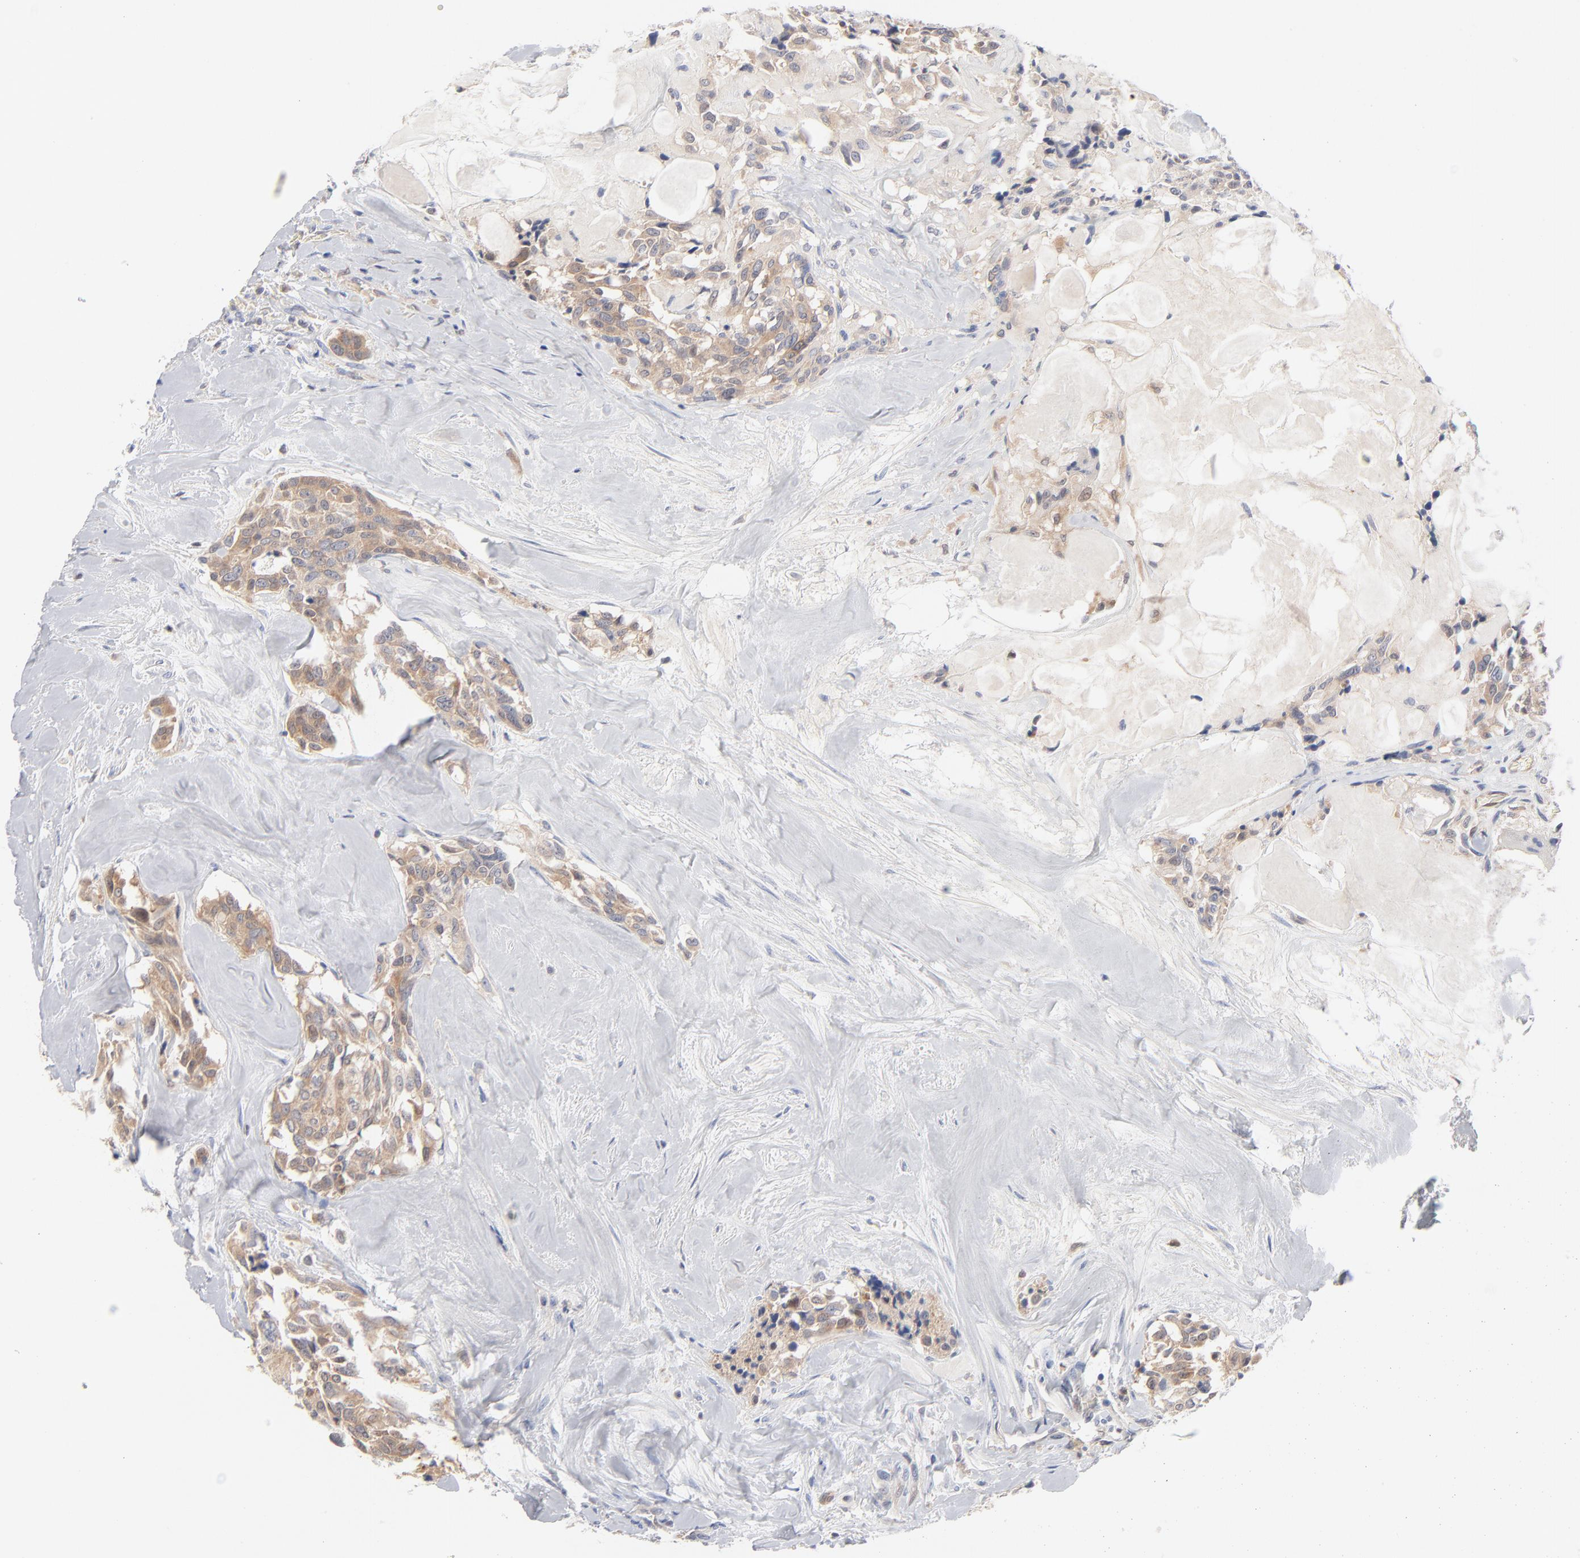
{"staining": {"intensity": "weak", "quantity": ">75%", "location": "cytoplasmic/membranous"}, "tissue": "thyroid cancer", "cell_type": "Tumor cells", "image_type": "cancer", "snomed": [{"axis": "morphology", "description": "Carcinoma, NOS"}, {"axis": "morphology", "description": "Carcinoid, malignant, NOS"}, {"axis": "topography", "description": "Thyroid gland"}], "caption": "The immunohistochemical stain labels weak cytoplasmic/membranous expression in tumor cells of thyroid carcinoid (malignant) tissue.", "gene": "ARRB1", "patient": {"sex": "male", "age": 33}}